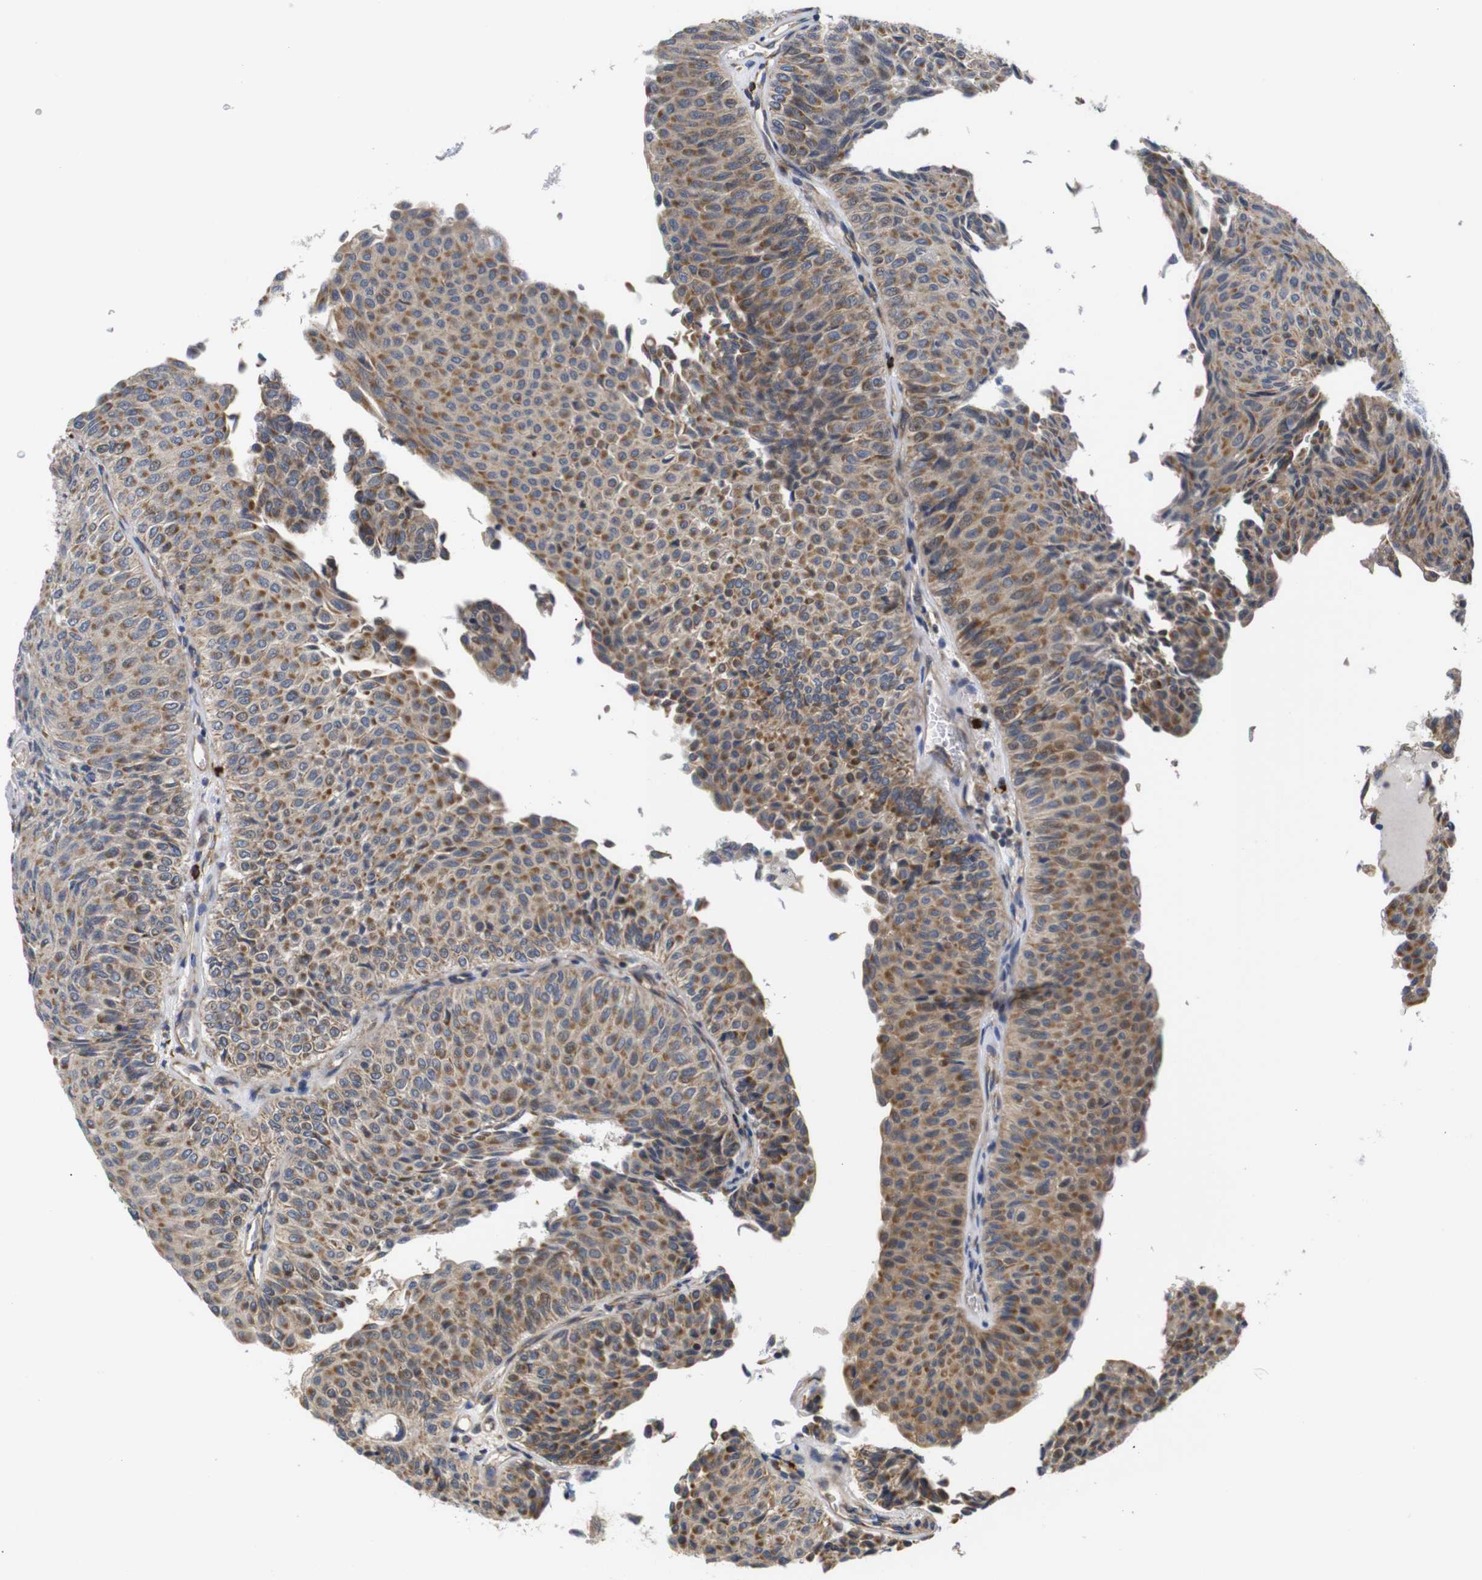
{"staining": {"intensity": "moderate", "quantity": ">75%", "location": "cytoplasmic/membranous"}, "tissue": "urothelial cancer", "cell_type": "Tumor cells", "image_type": "cancer", "snomed": [{"axis": "morphology", "description": "Urothelial carcinoma, Low grade"}, {"axis": "topography", "description": "Urinary bladder"}], "caption": "Moderate cytoplasmic/membranous expression is appreciated in about >75% of tumor cells in urothelial carcinoma (low-grade). The protein of interest is stained brown, and the nuclei are stained in blue (DAB (3,3'-diaminobenzidine) IHC with brightfield microscopy, high magnification).", "gene": "KANK4", "patient": {"sex": "male", "age": 78}}